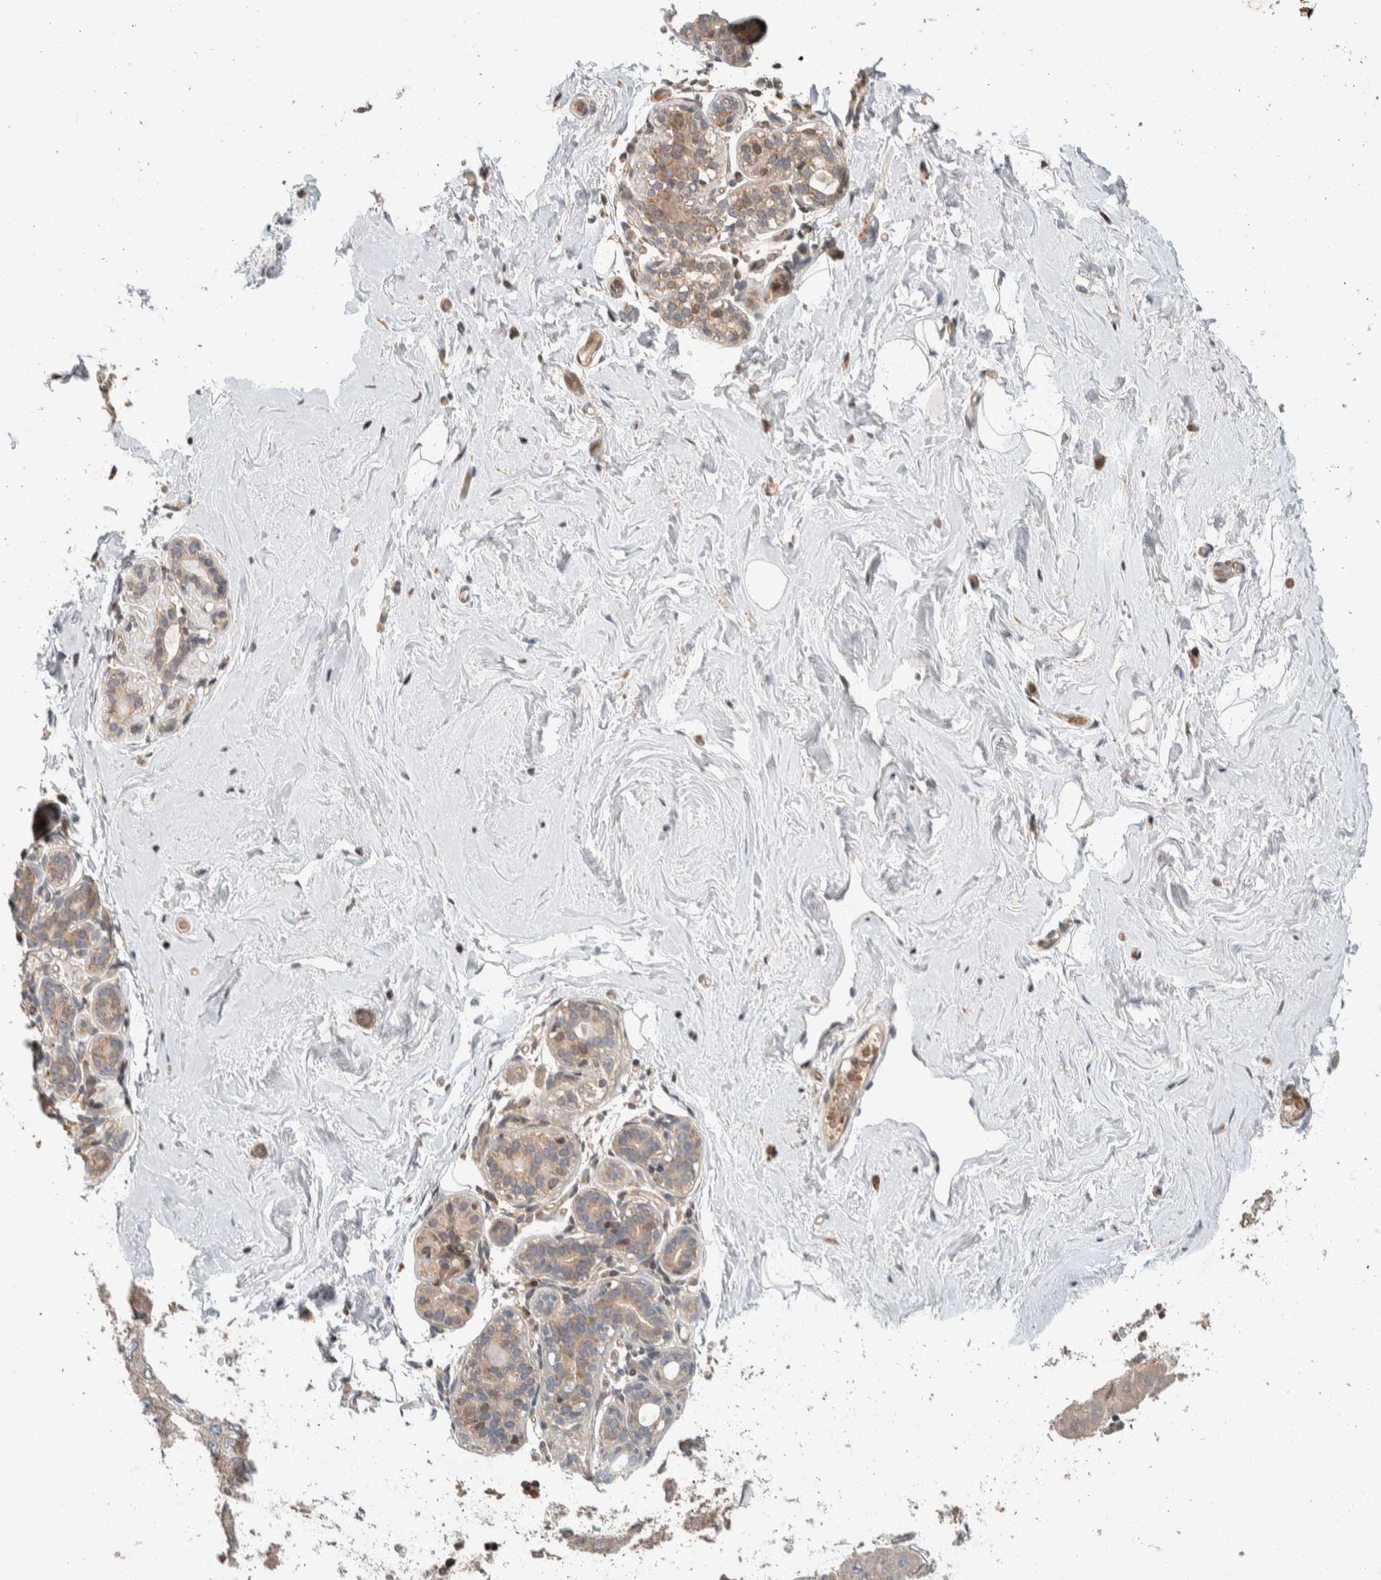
{"staining": {"intensity": "weak", "quantity": "25%-75%", "location": "cytoplasmic/membranous"}, "tissue": "breast", "cell_type": "Adipocytes", "image_type": "normal", "snomed": [{"axis": "morphology", "description": "Normal tissue, NOS"}, {"axis": "topography", "description": "Breast"}], "caption": "Weak cytoplasmic/membranous protein staining is identified in approximately 25%-75% of adipocytes in breast. (DAB (3,3'-diaminobenzidine) IHC, brown staining for protein, blue staining for nuclei).", "gene": "ERC1", "patient": {"sex": "female", "age": 75}}